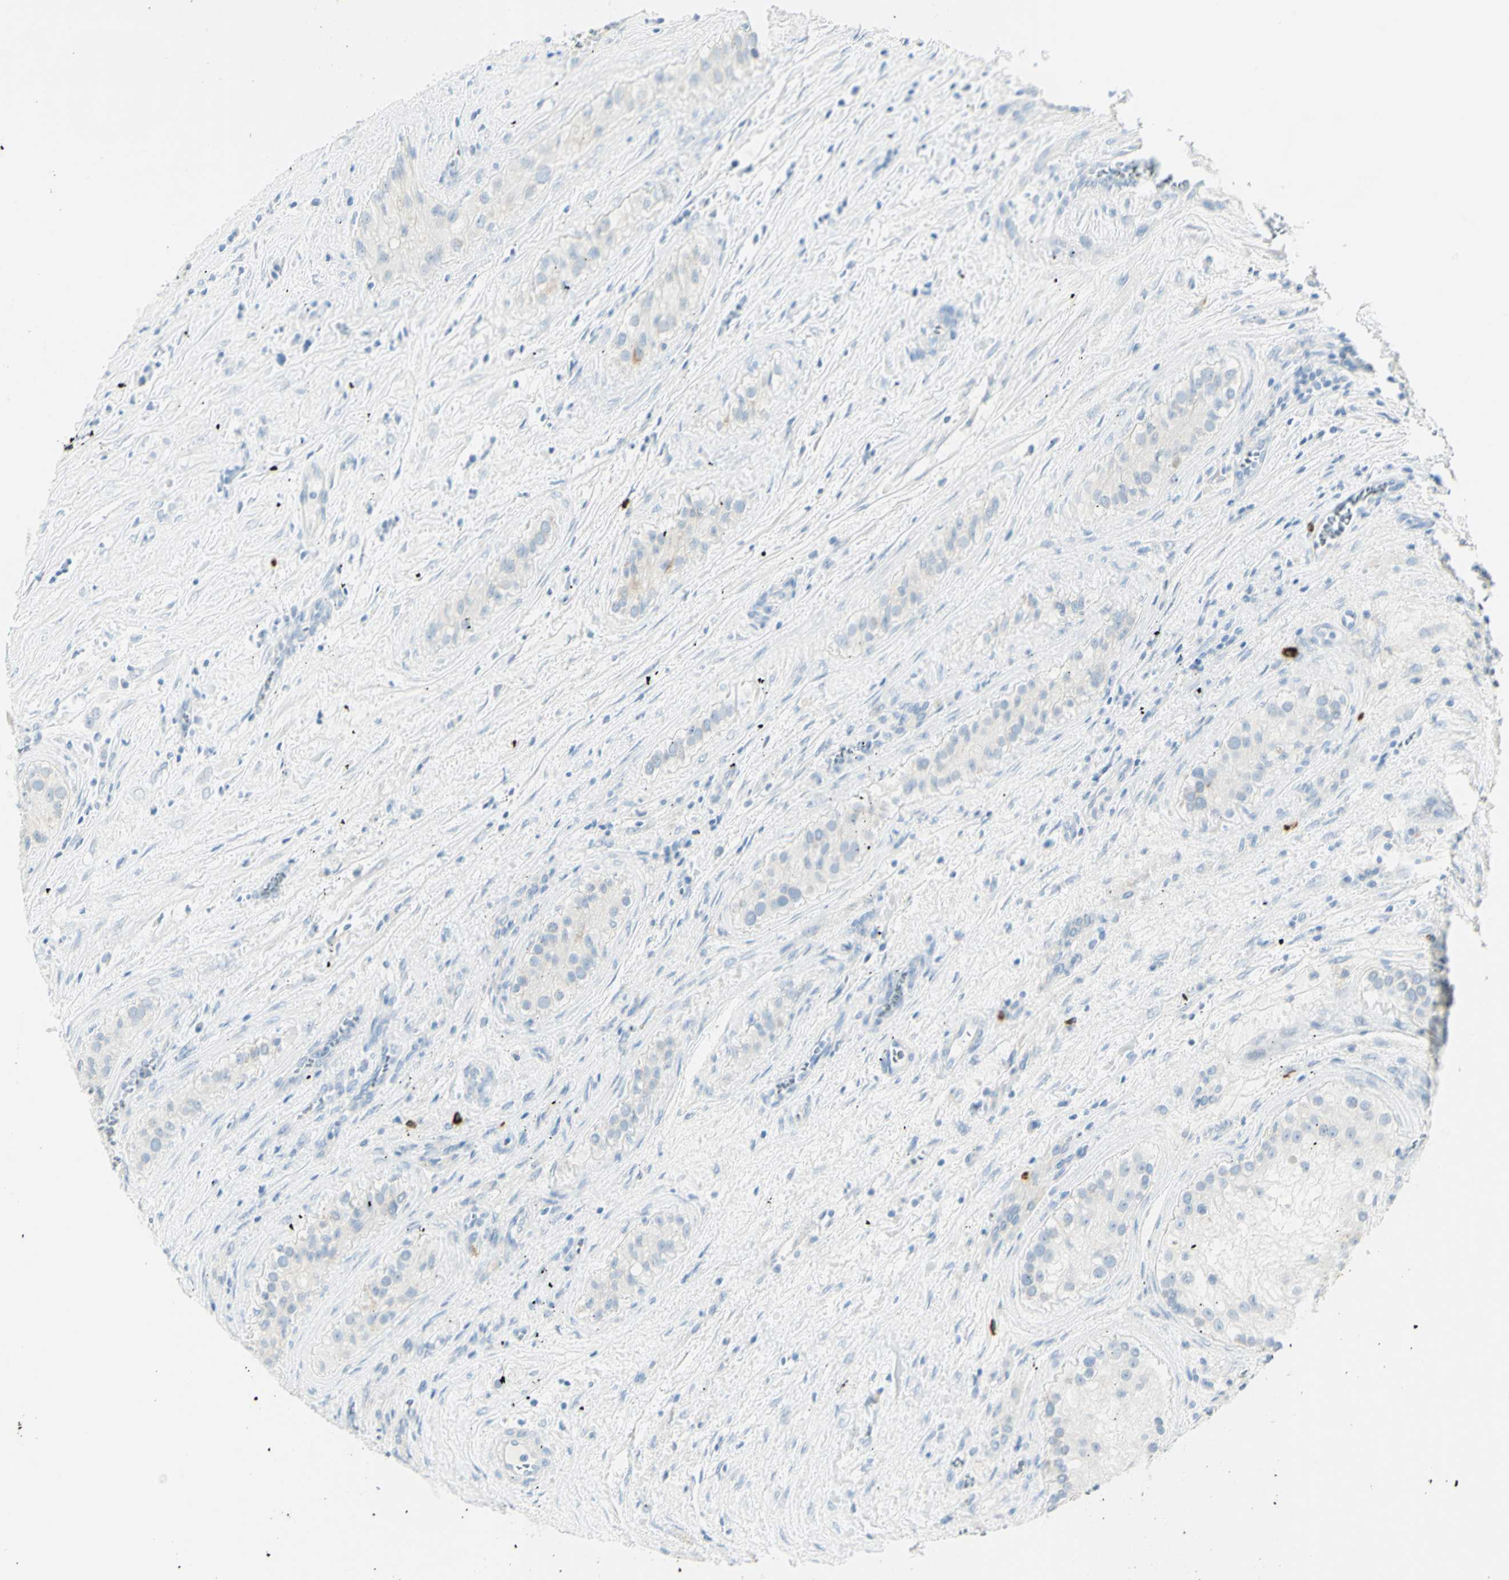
{"staining": {"intensity": "negative", "quantity": "none", "location": "none"}, "tissue": "testis cancer", "cell_type": "Tumor cells", "image_type": "cancer", "snomed": [{"axis": "morphology", "description": "Carcinoma, Embryonal, NOS"}, {"axis": "topography", "description": "Testis"}], "caption": "Tumor cells are negative for protein expression in human testis cancer.", "gene": "LETM1", "patient": {"sex": "male", "age": 28}}